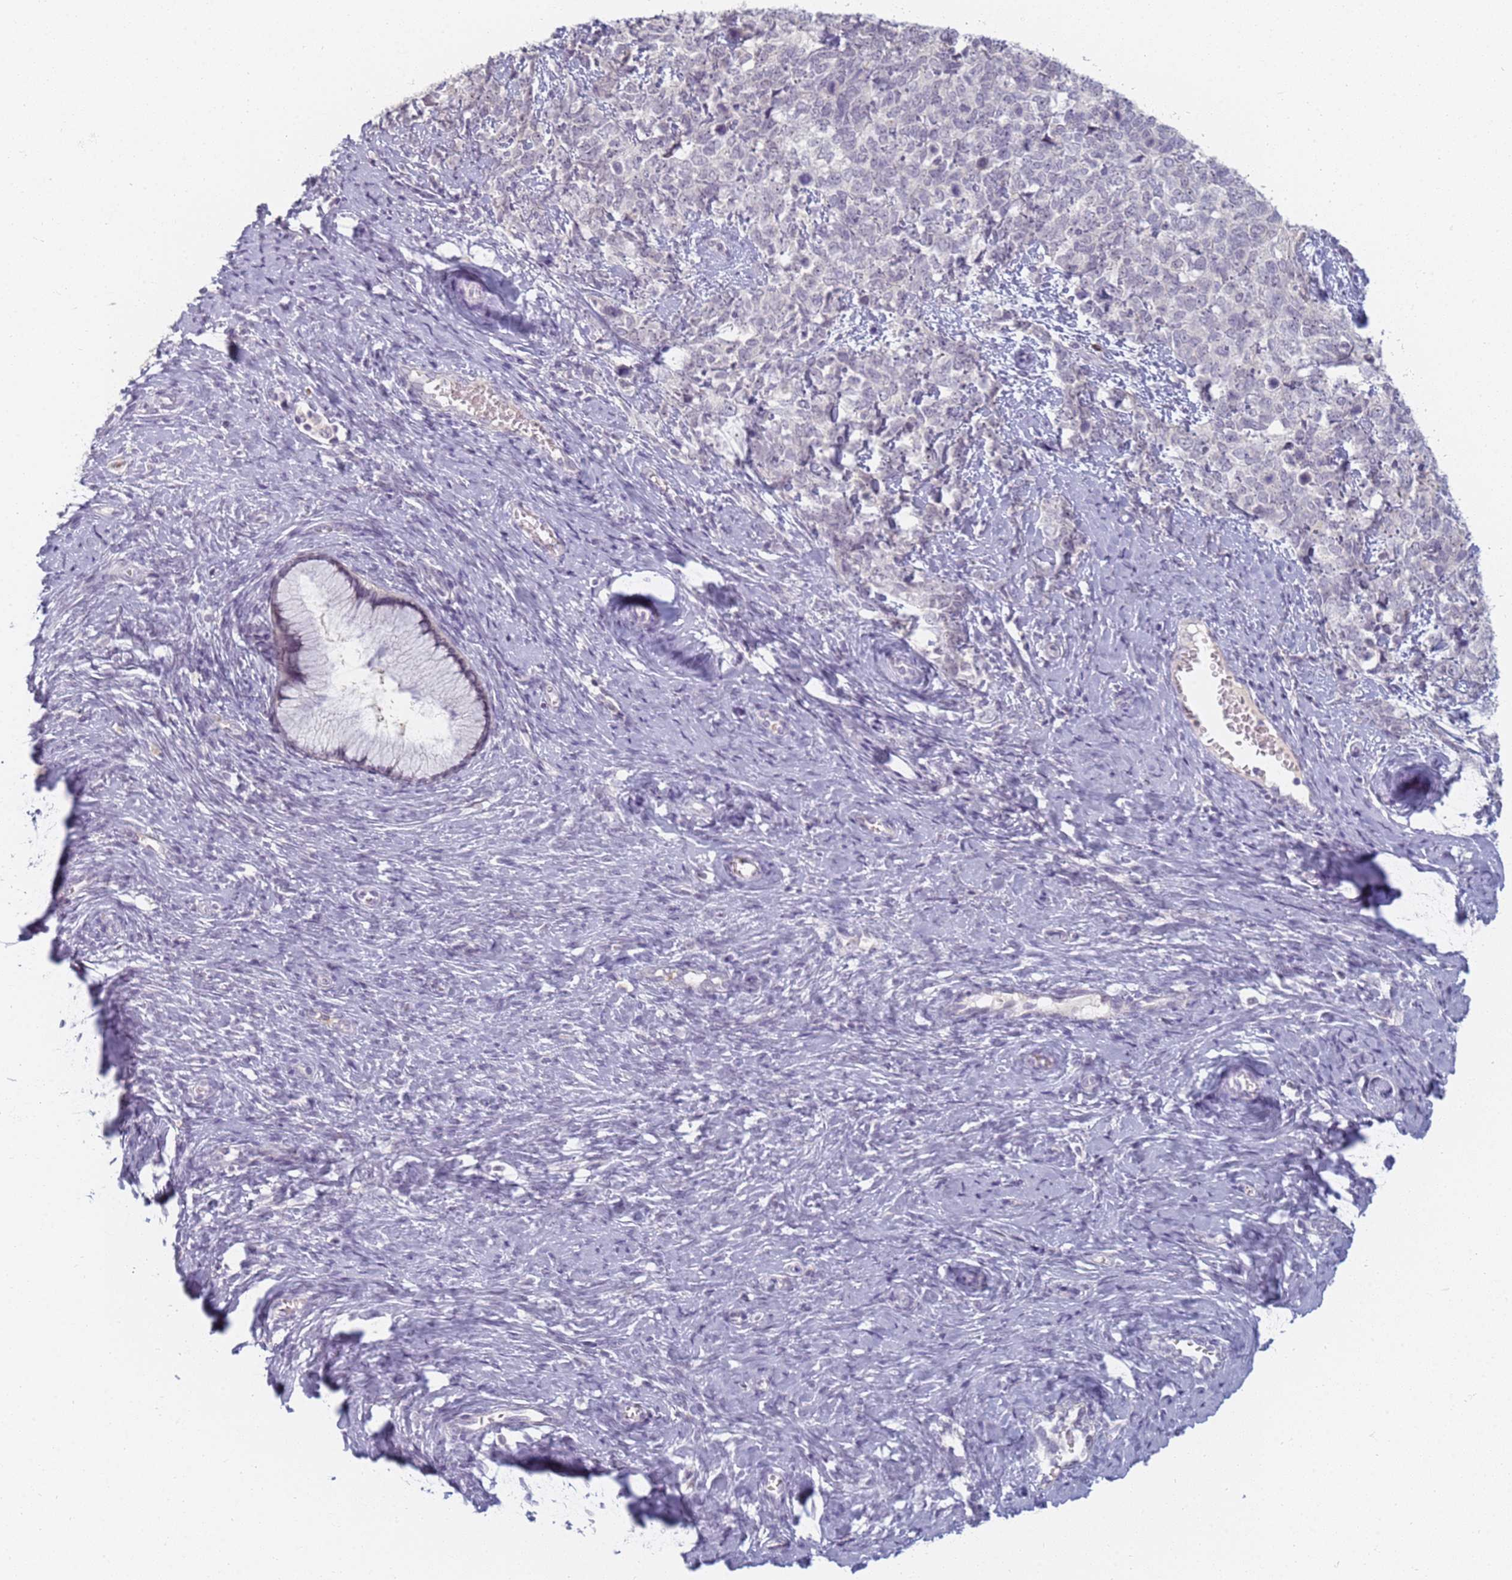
{"staining": {"intensity": "negative", "quantity": "none", "location": "none"}, "tissue": "cervical cancer", "cell_type": "Tumor cells", "image_type": "cancer", "snomed": [{"axis": "morphology", "description": "Squamous cell carcinoma, NOS"}, {"axis": "topography", "description": "Cervix"}], "caption": "Image shows no significant protein positivity in tumor cells of cervical squamous cell carcinoma. (DAB immunohistochemistry (IHC) visualized using brightfield microscopy, high magnification).", "gene": "SLC38A9", "patient": {"sex": "female", "age": 63}}